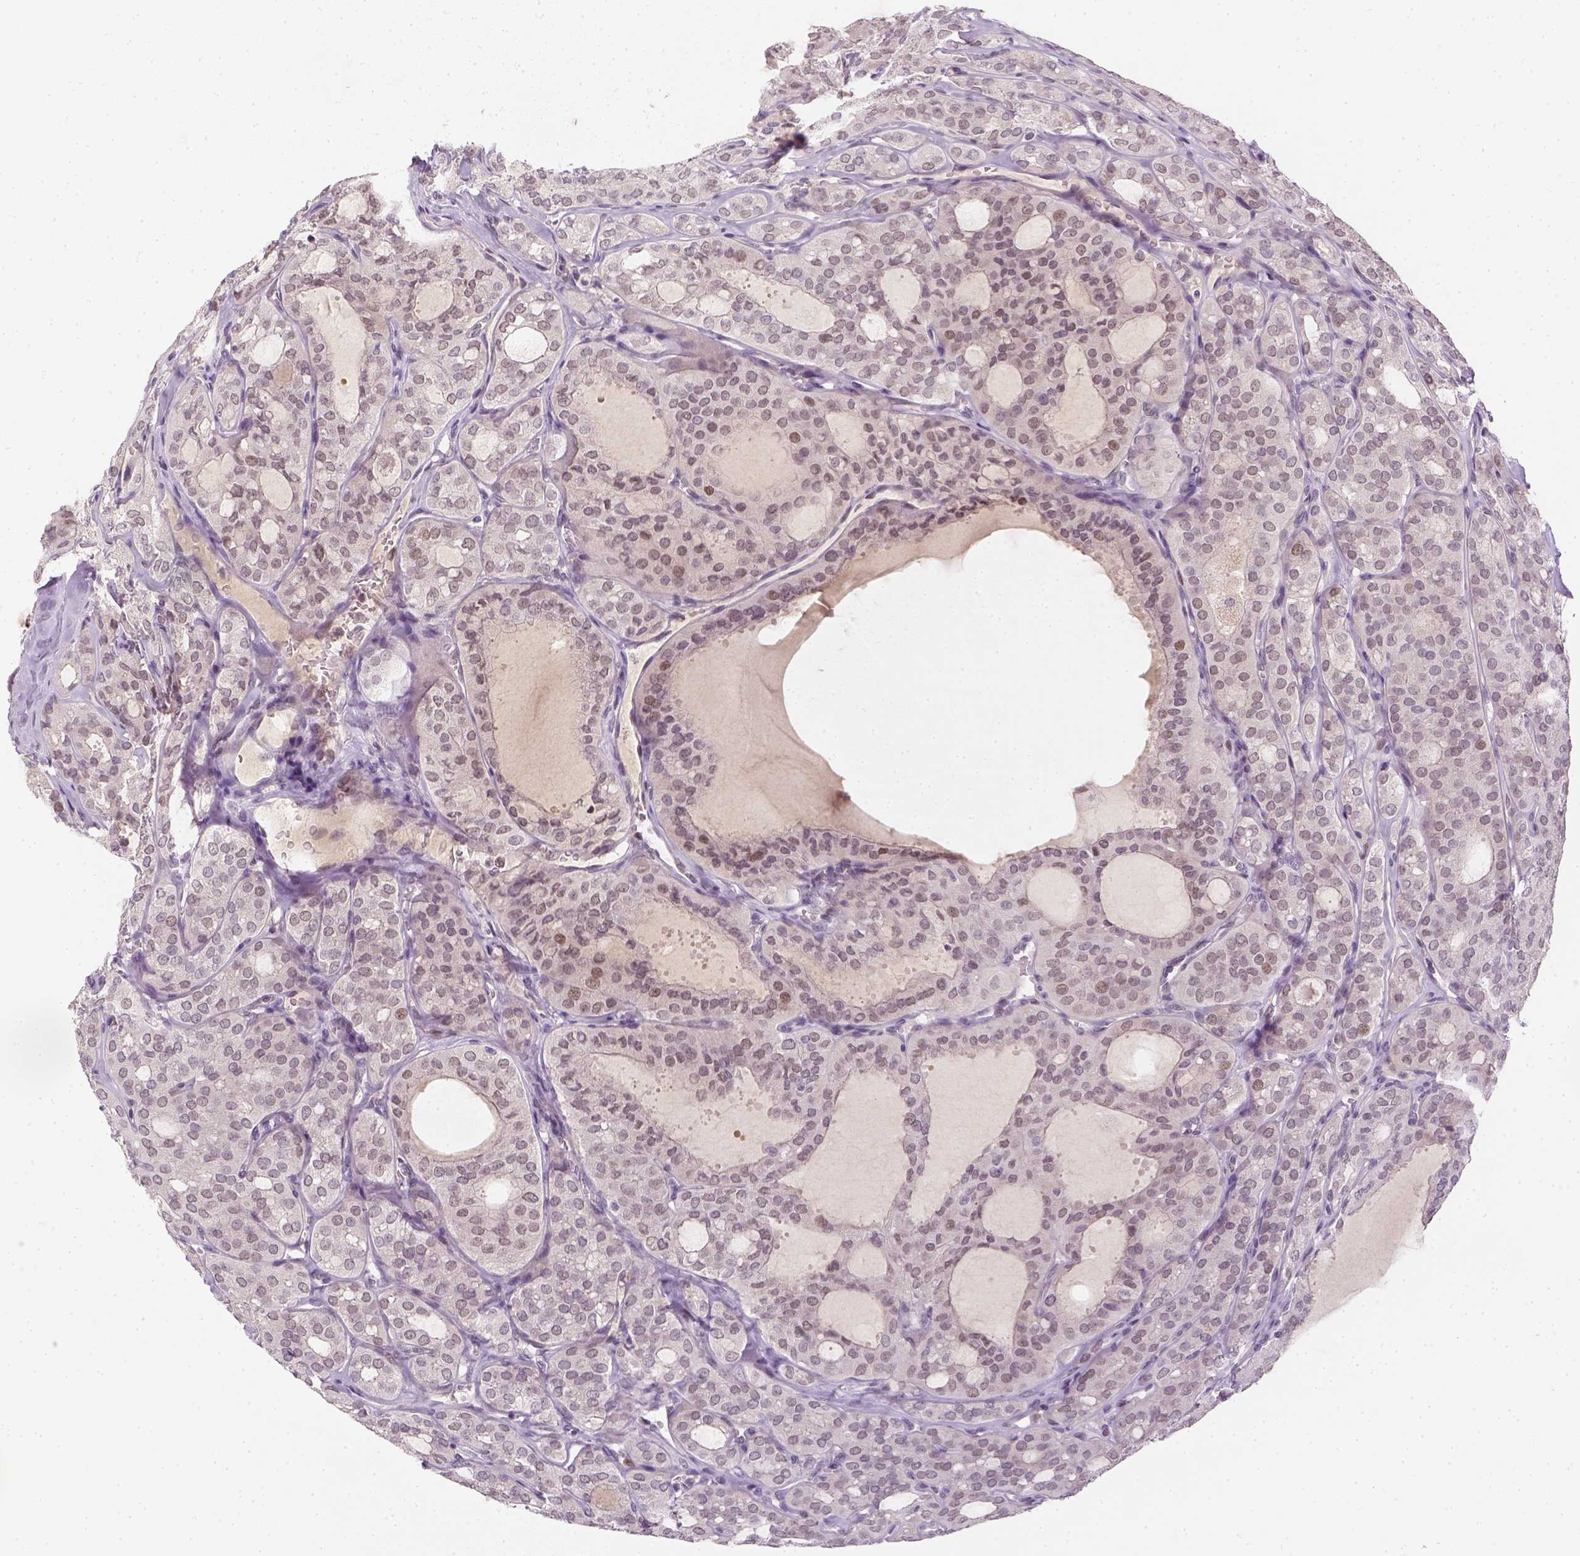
{"staining": {"intensity": "weak", "quantity": "<25%", "location": "nuclear"}, "tissue": "thyroid cancer", "cell_type": "Tumor cells", "image_type": "cancer", "snomed": [{"axis": "morphology", "description": "Follicular adenoma carcinoma, NOS"}, {"axis": "topography", "description": "Thyroid gland"}], "caption": "Follicular adenoma carcinoma (thyroid) stained for a protein using immunohistochemistry (IHC) exhibits no expression tumor cells.", "gene": "MAGEB3", "patient": {"sex": "male", "age": 75}}